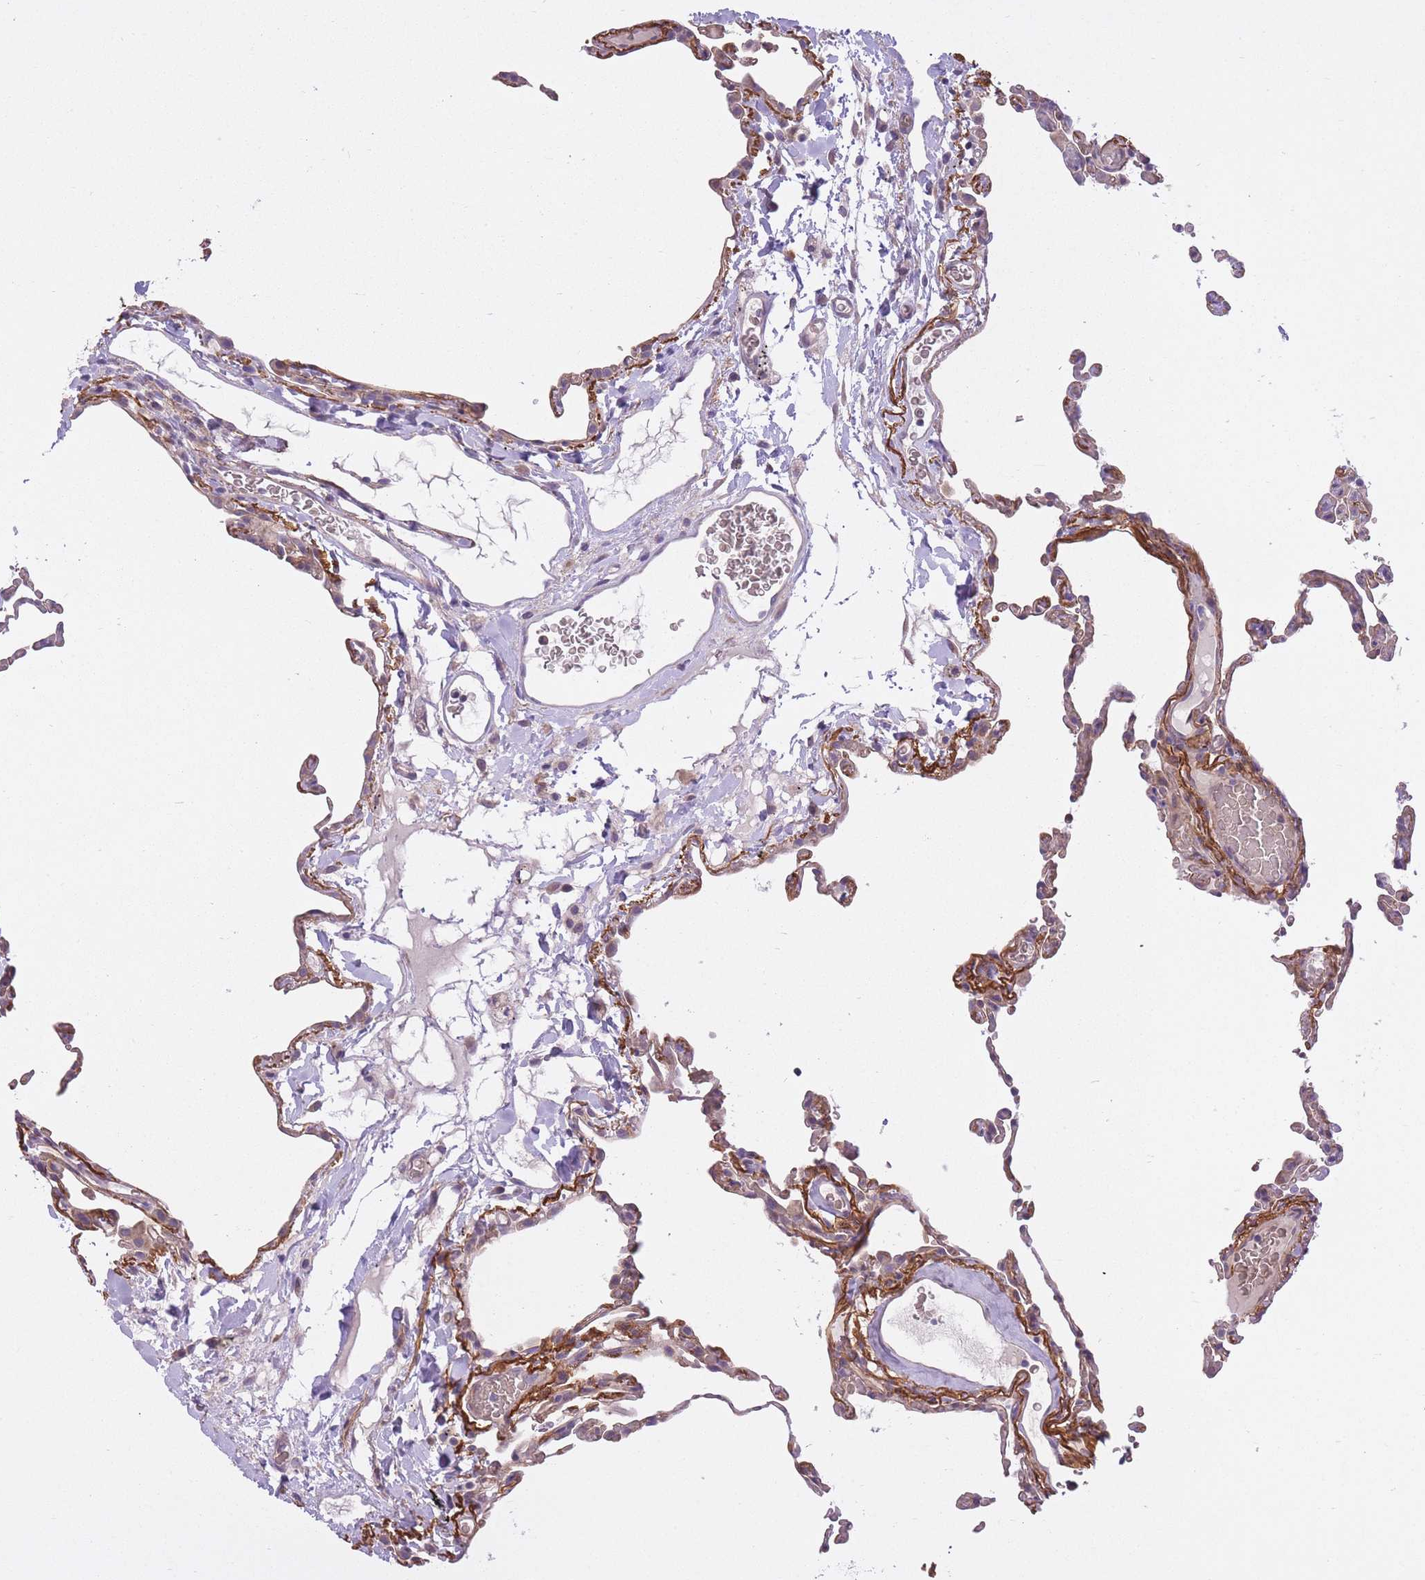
{"staining": {"intensity": "weak", "quantity": "25%-75%", "location": "cytoplasmic/membranous"}, "tissue": "lung", "cell_type": "Alveolar cells", "image_type": "normal", "snomed": [{"axis": "morphology", "description": "Normal tissue, NOS"}, {"axis": "topography", "description": "Lung"}], "caption": "A histopathology image of lung stained for a protein reveals weak cytoplasmic/membranous brown staining in alveolar cells. (DAB (3,3'-diaminobenzidine) IHC, brown staining for protein, blue staining for nuclei).", "gene": "REV1", "patient": {"sex": "female", "age": 57}}